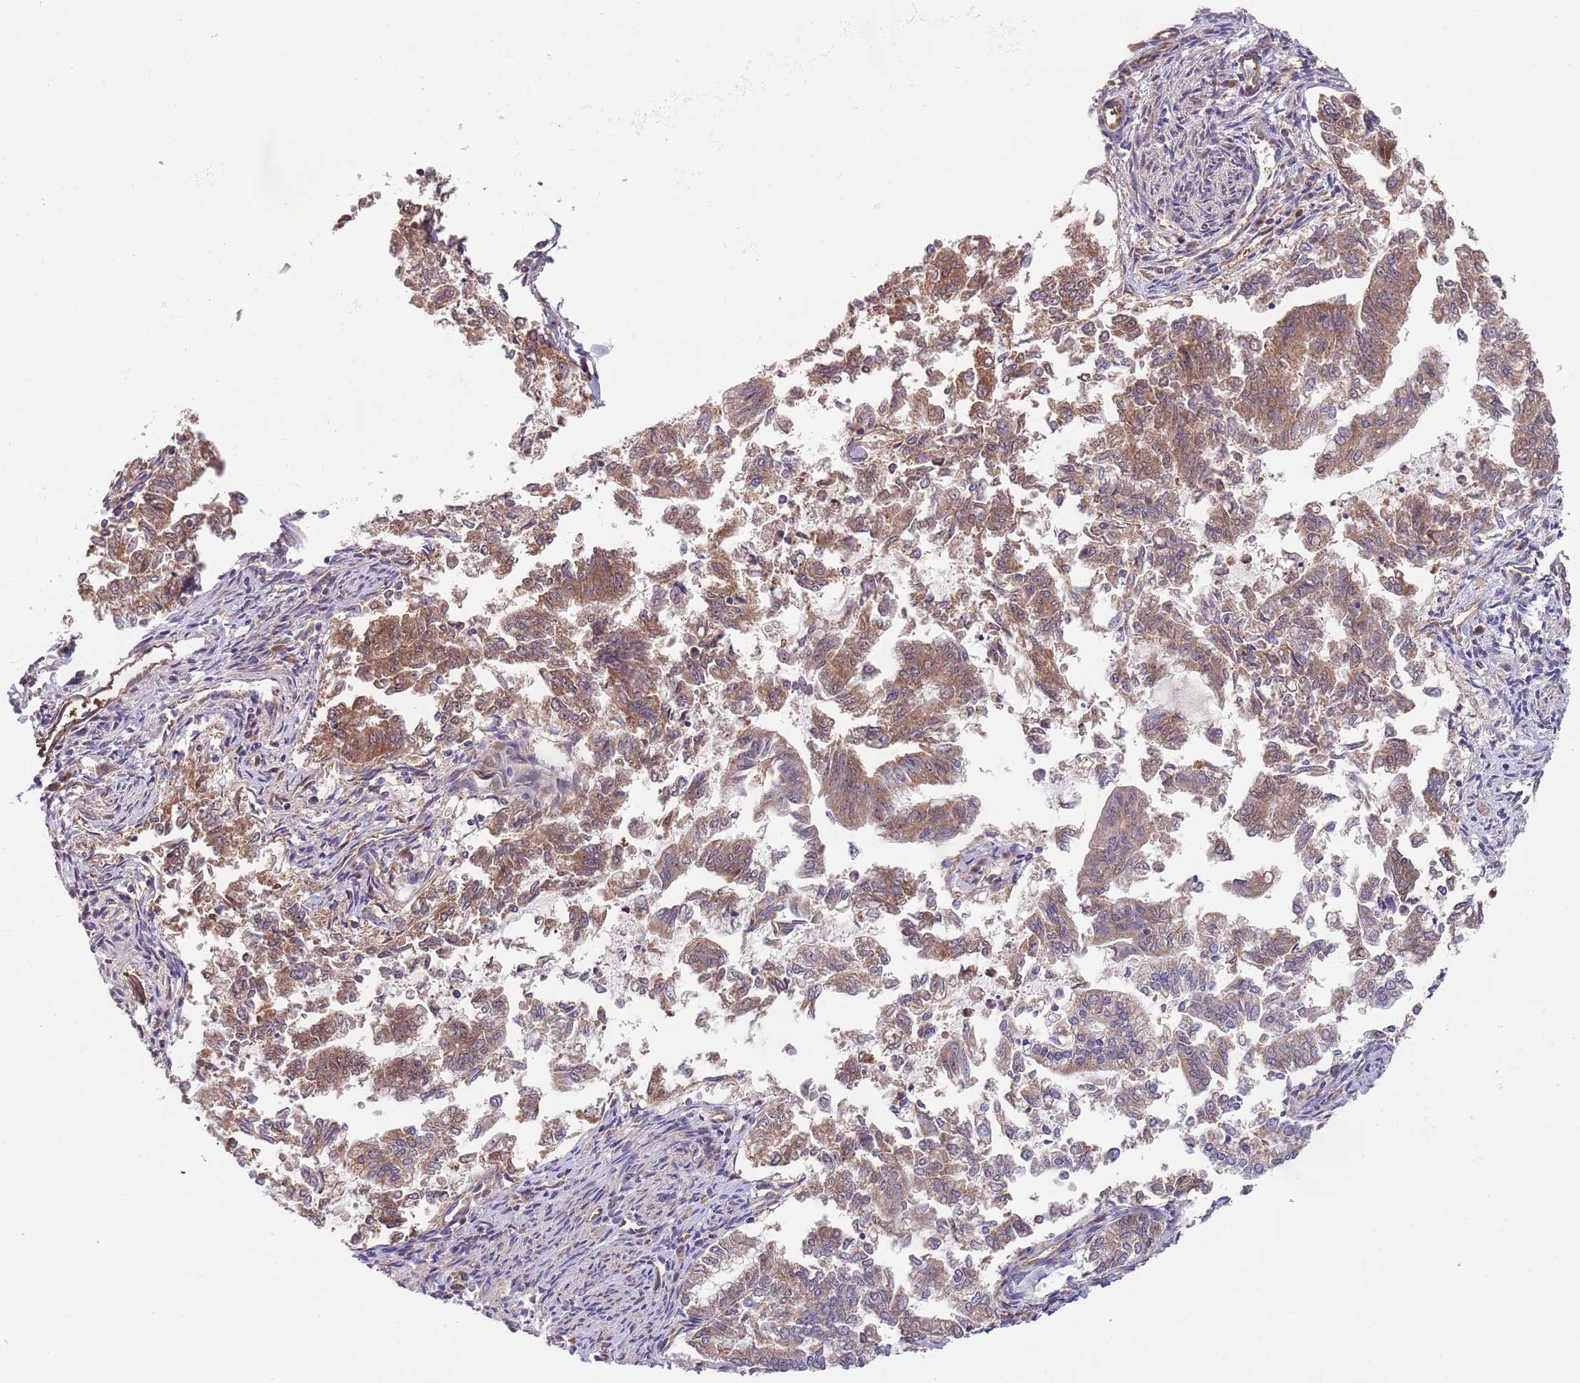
{"staining": {"intensity": "moderate", "quantity": ">75%", "location": "cytoplasmic/membranous"}, "tissue": "endometrial cancer", "cell_type": "Tumor cells", "image_type": "cancer", "snomed": [{"axis": "morphology", "description": "Adenocarcinoma, NOS"}, {"axis": "topography", "description": "Endometrium"}], "caption": "Moderate cytoplasmic/membranous expression is identified in approximately >75% of tumor cells in endometrial cancer (adenocarcinoma).", "gene": "EIF3F", "patient": {"sex": "female", "age": 79}}